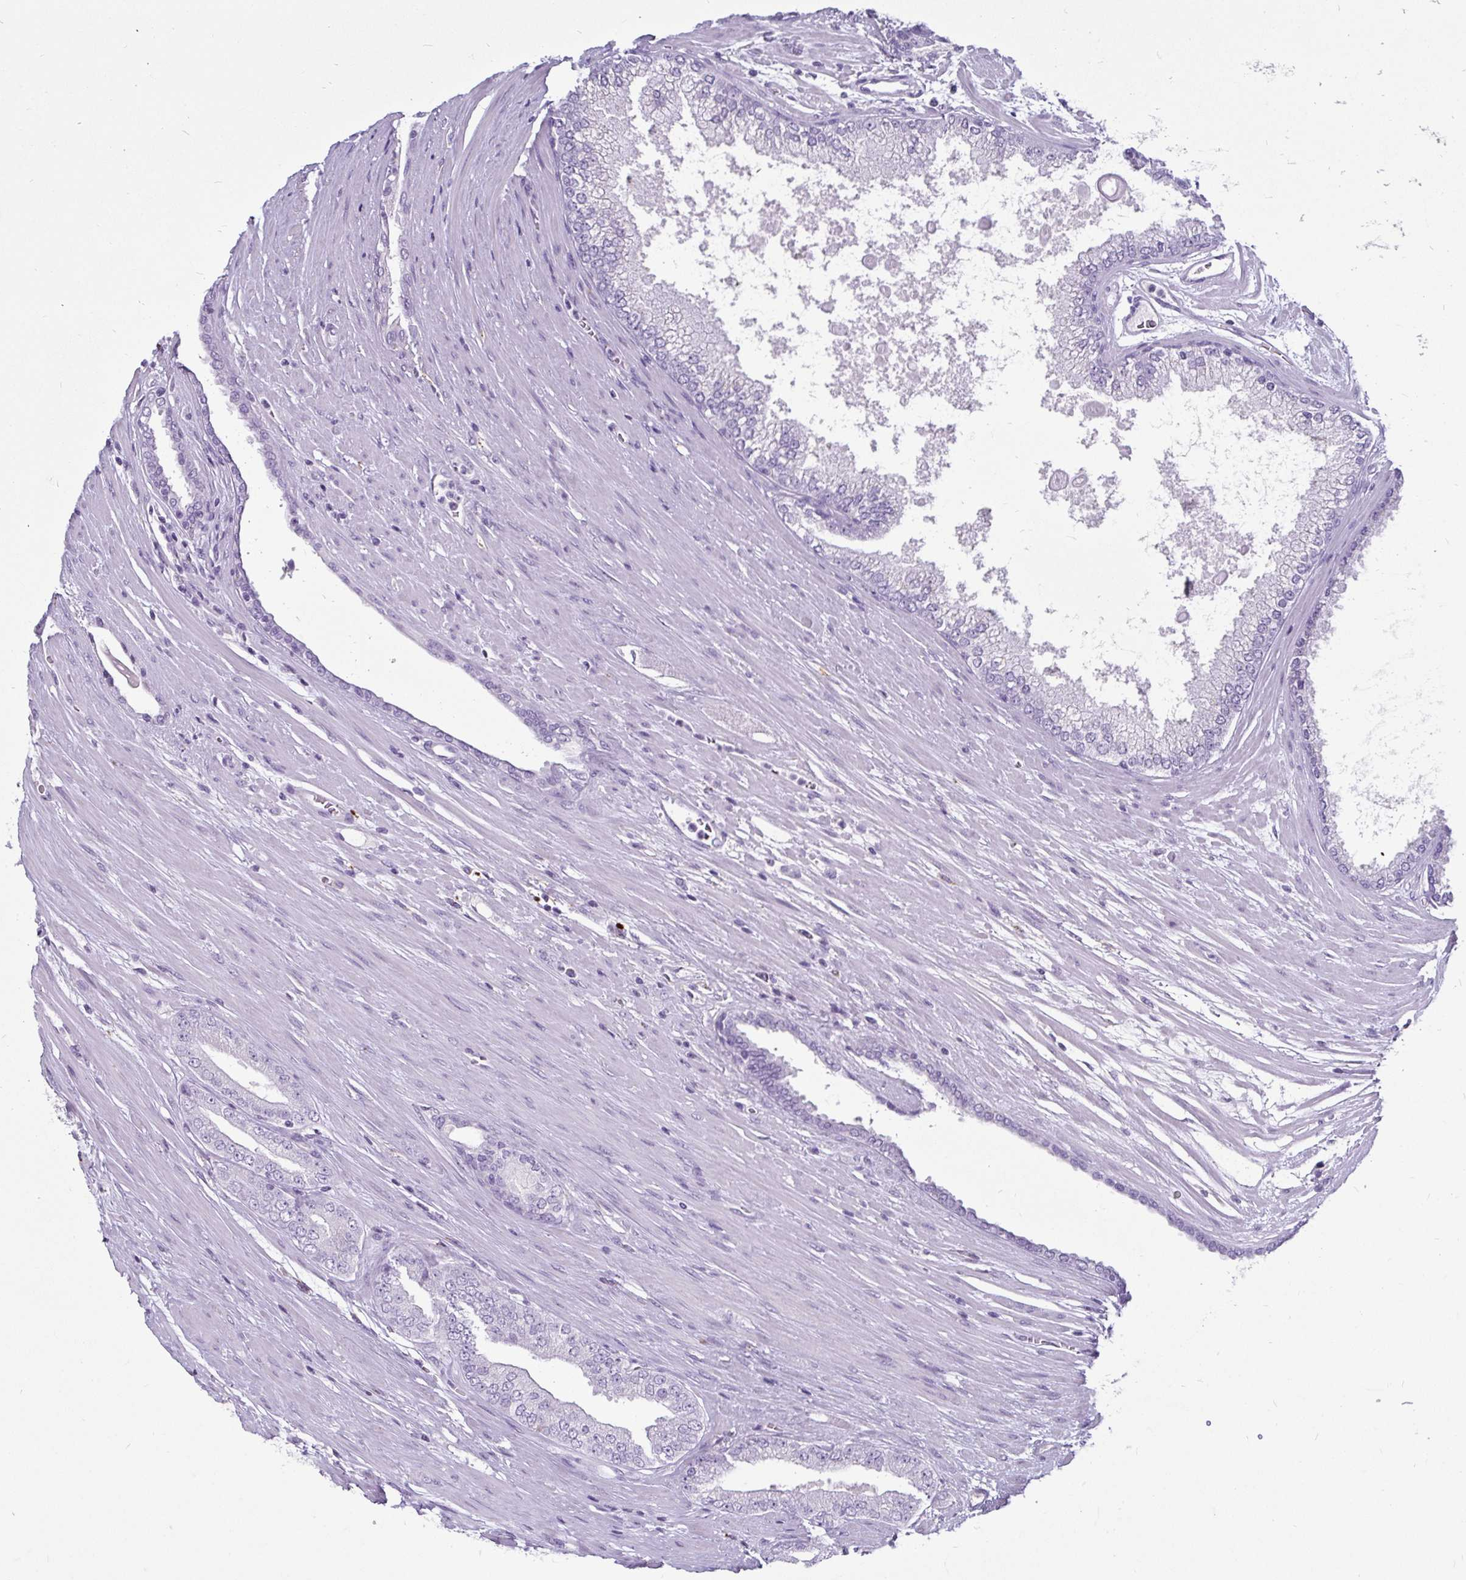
{"staining": {"intensity": "negative", "quantity": "none", "location": "none"}, "tissue": "prostate cancer", "cell_type": "Tumor cells", "image_type": "cancer", "snomed": [{"axis": "morphology", "description": "Adenocarcinoma, Low grade"}, {"axis": "topography", "description": "Prostate"}], "caption": "Immunohistochemistry histopathology image of human prostate adenocarcinoma (low-grade) stained for a protein (brown), which shows no staining in tumor cells.", "gene": "CTSZ", "patient": {"sex": "male", "age": 67}}